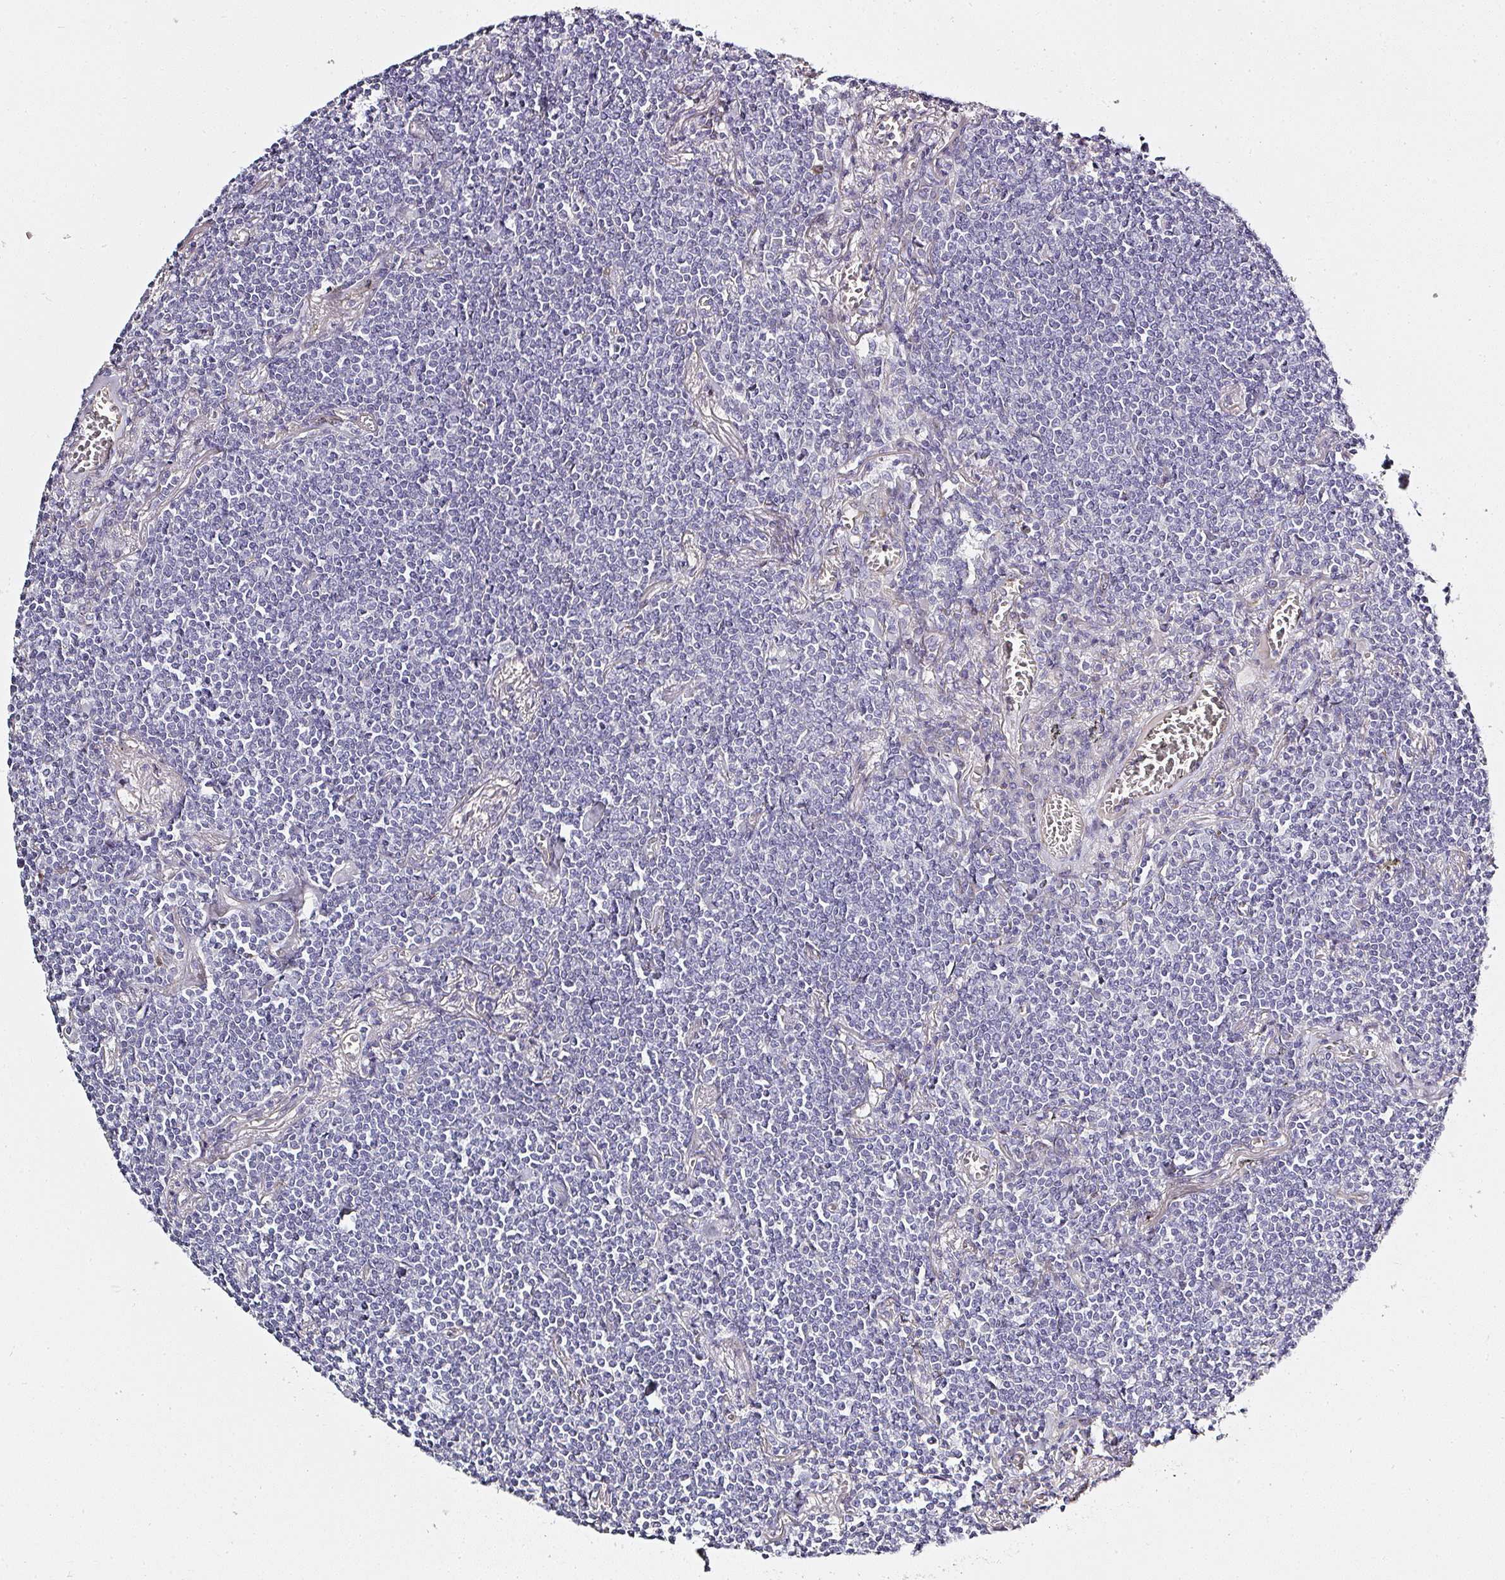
{"staining": {"intensity": "negative", "quantity": "none", "location": "none"}, "tissue": "lymphoma", "cell_type": "Tumor cells", "image_type": "cancer", "snomed": [{"axis": "morphology", "description": "Malignant lymphoma, non-Hodgkin's type, Low grade"}, {"axis": "topography", "description": "Lung"}], "caption": "IHC micrograph of human lymphoma stained for a protein (brown), which demonstrates no positivity in tumor cells. (DAB IHC visualized using brightfield microscopy, high magnification).", "gene": "ATP8B2", "patient": {"sex": "female", "age": 71}}